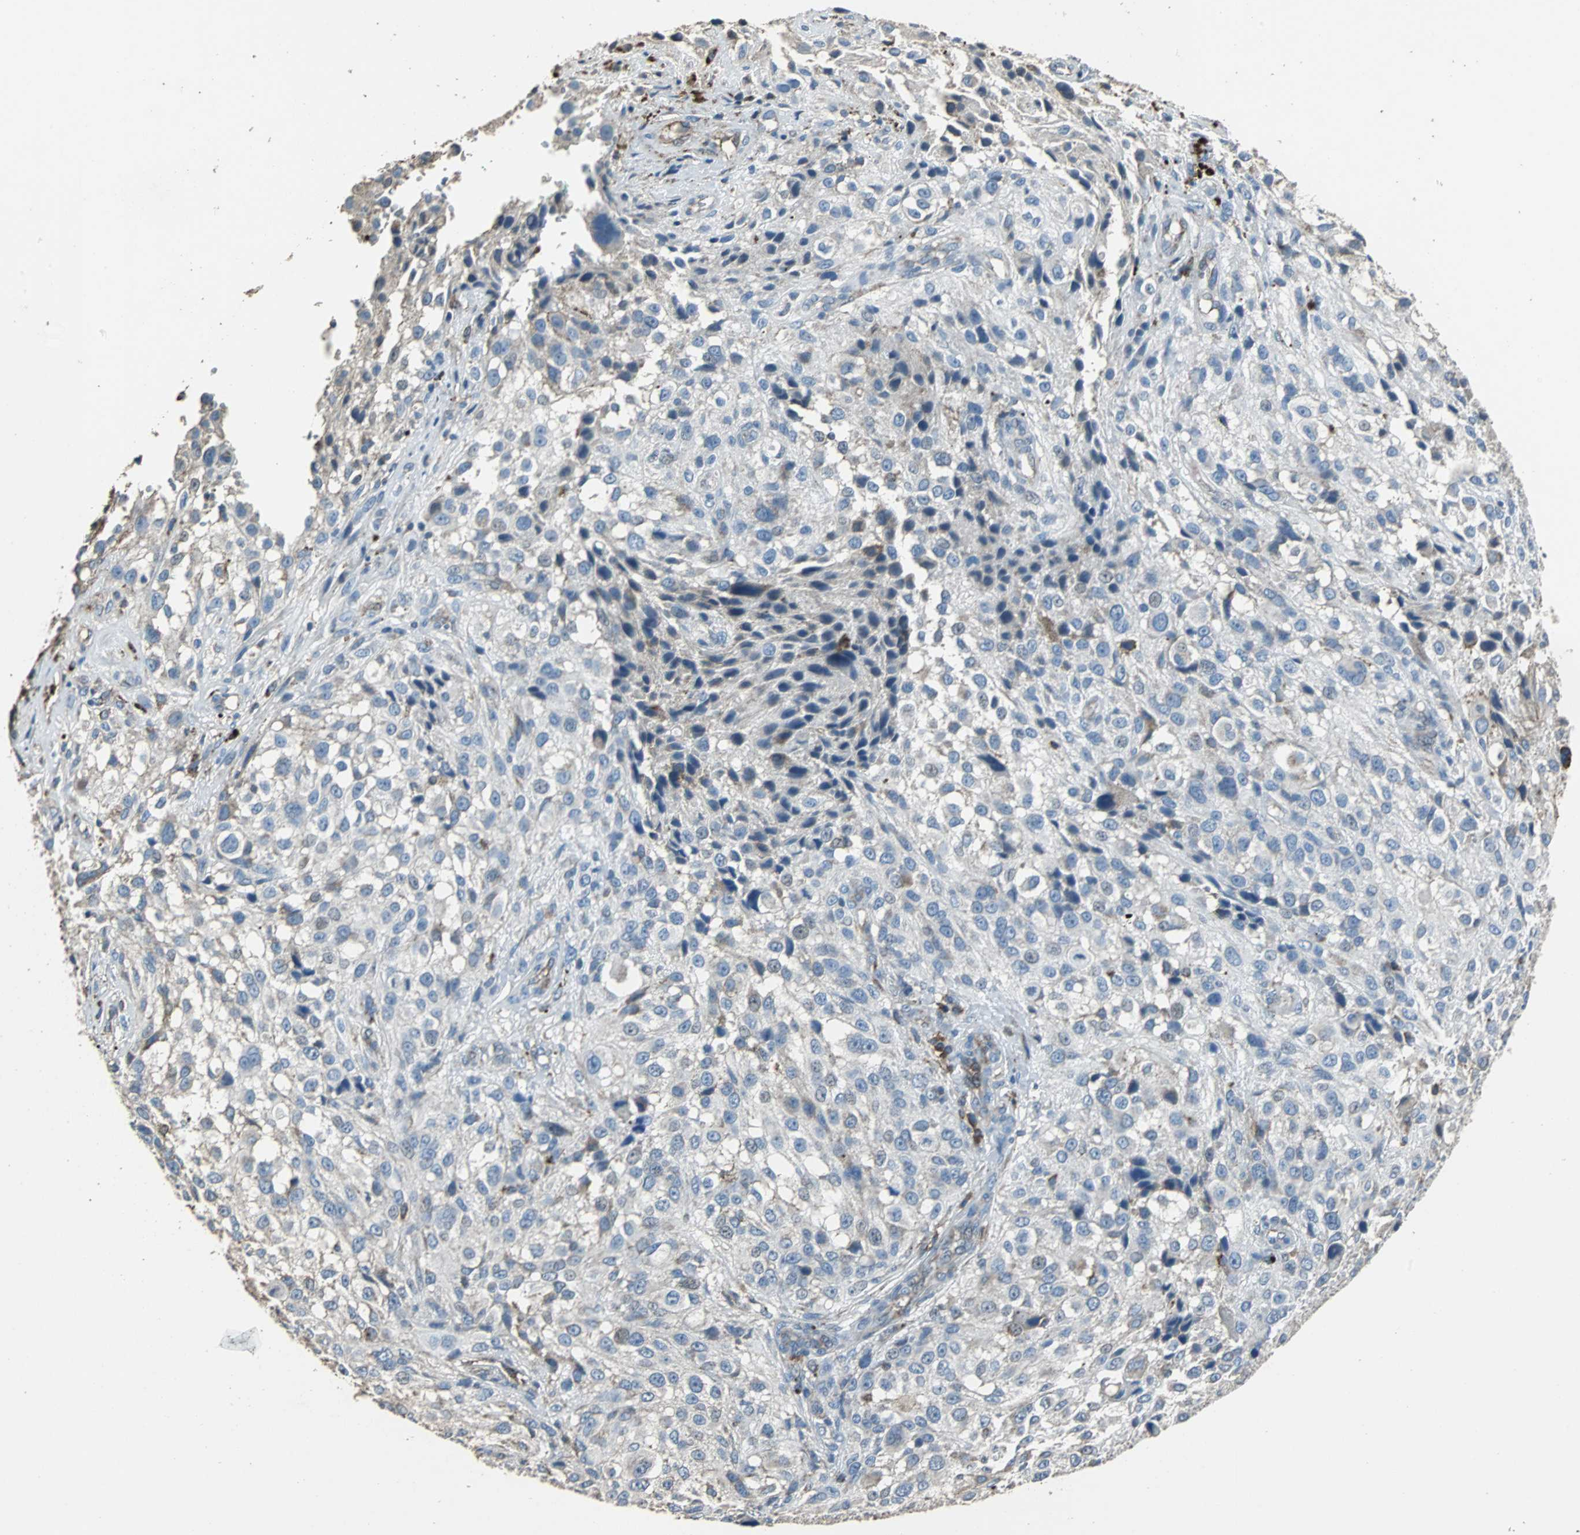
{"staining": {"intensity": "negative", "quantity": "none", "location": "none"}, "tissue": "melanoma", "cell_type": "Tumor cells", "image_type": "cancer", "snomed": [{"axis": "morphology", "description": "Necrosis, NOS"}, {"axis": "morphology", "description": "Malignant melanoma, NOS"}, {"axis": "topography", "description": "Skin"}], "caption": "Immunohistochemistry of melanoma demonstrates no positivity in tumor cells.", "gene": "F11R", "patient": {"sex": "female", "age": 87}}